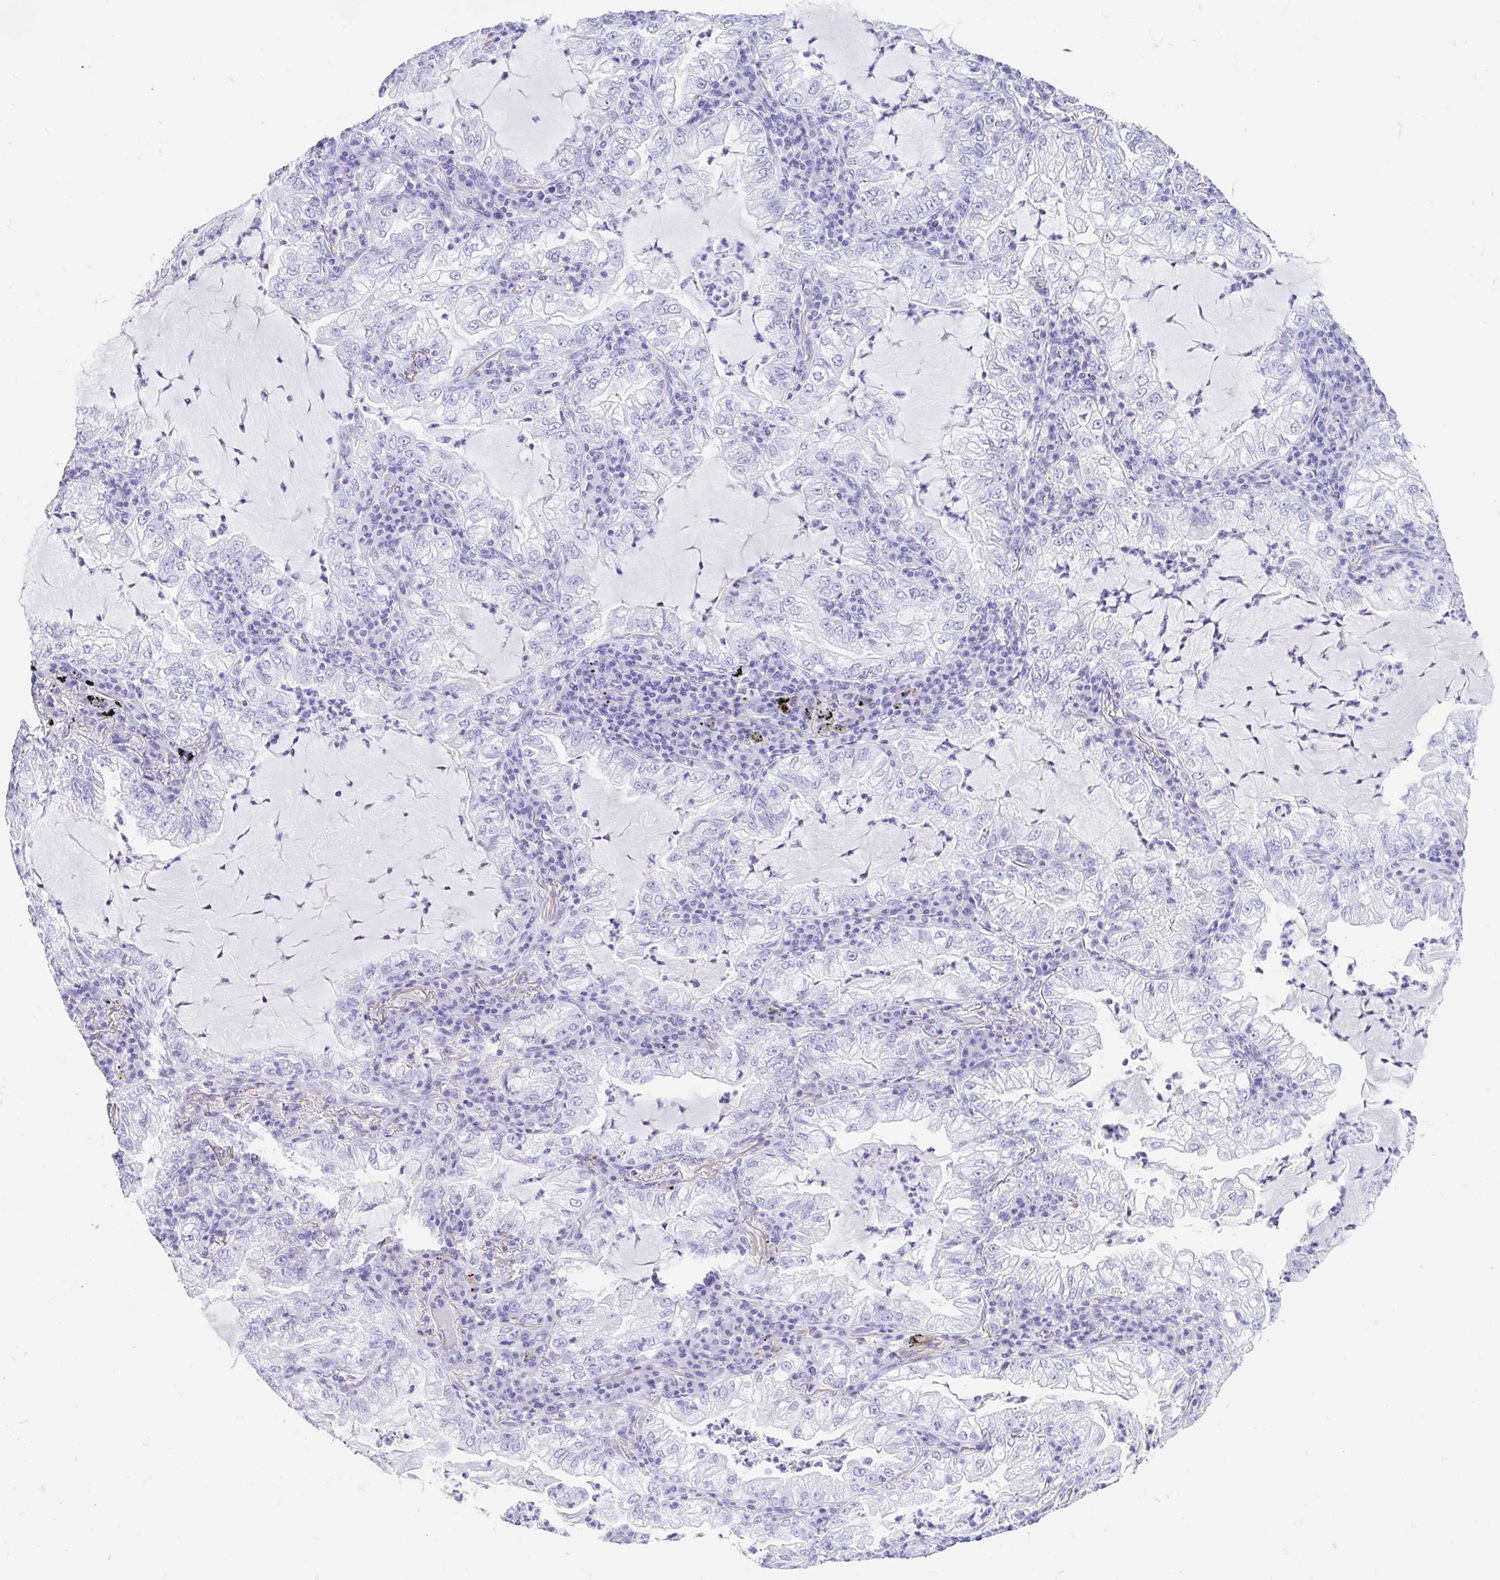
{"staining": {"intensity": "negative", "quantity": "none", "location": "none"}, "tissue": "lung cancer", "cell_type": "Tumor cells", "image_type": "cancer", "snomed": [{"axis": "morphology", "description": "Adenocarcinoma, NOS"}, {"axis": "topography", "description": "Lung"}], "caption": "Lung cancer (adenocarcinoma) stained for a protein using immunohistochemistry reveals no staining tumor cells.", "gene": "GKN1", "patient": {"sex": "female", "age": 73}}